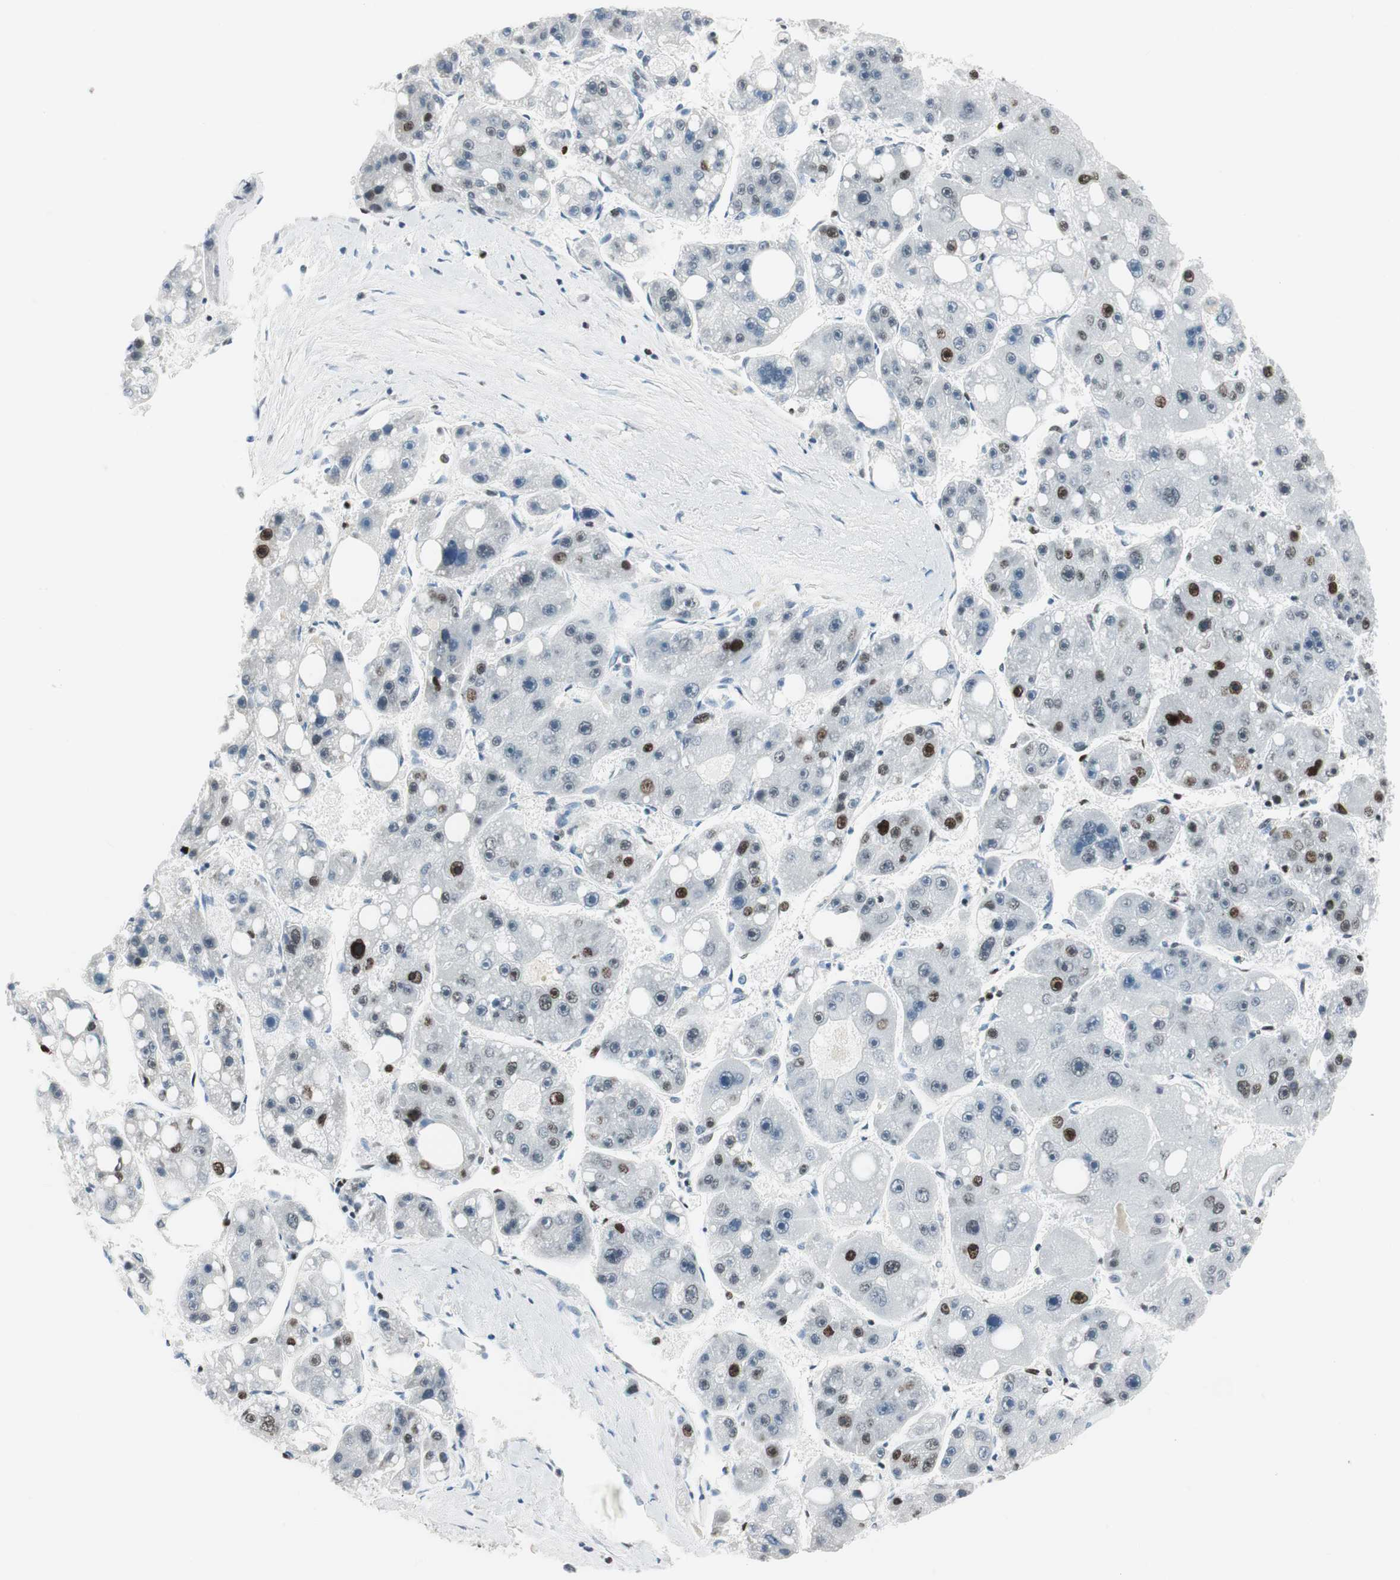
{"staining": {"intensity": "moderate", "quantity": "<25%", "location": "nuclear"}, "tissue": "liver cancer", "cell_type": "Tumor cells", "image_type": "cancer", "snomed": [{"axis": "morphology", "description": "Carcinoma, Hepatocellular, NOS"}, {"axis": "topography", "description": "Liver"}], "caption": "Hepatocellular carcinoma (liver) stained with immunohistochemistry (IHC) shows moderate nuclear staining in approximately <25% of tumor cells. (Brightfield microscopy of DAB IHC at high magnification).", "gene": "EZH2", "patient": {"sex": "female", "age": 61}}